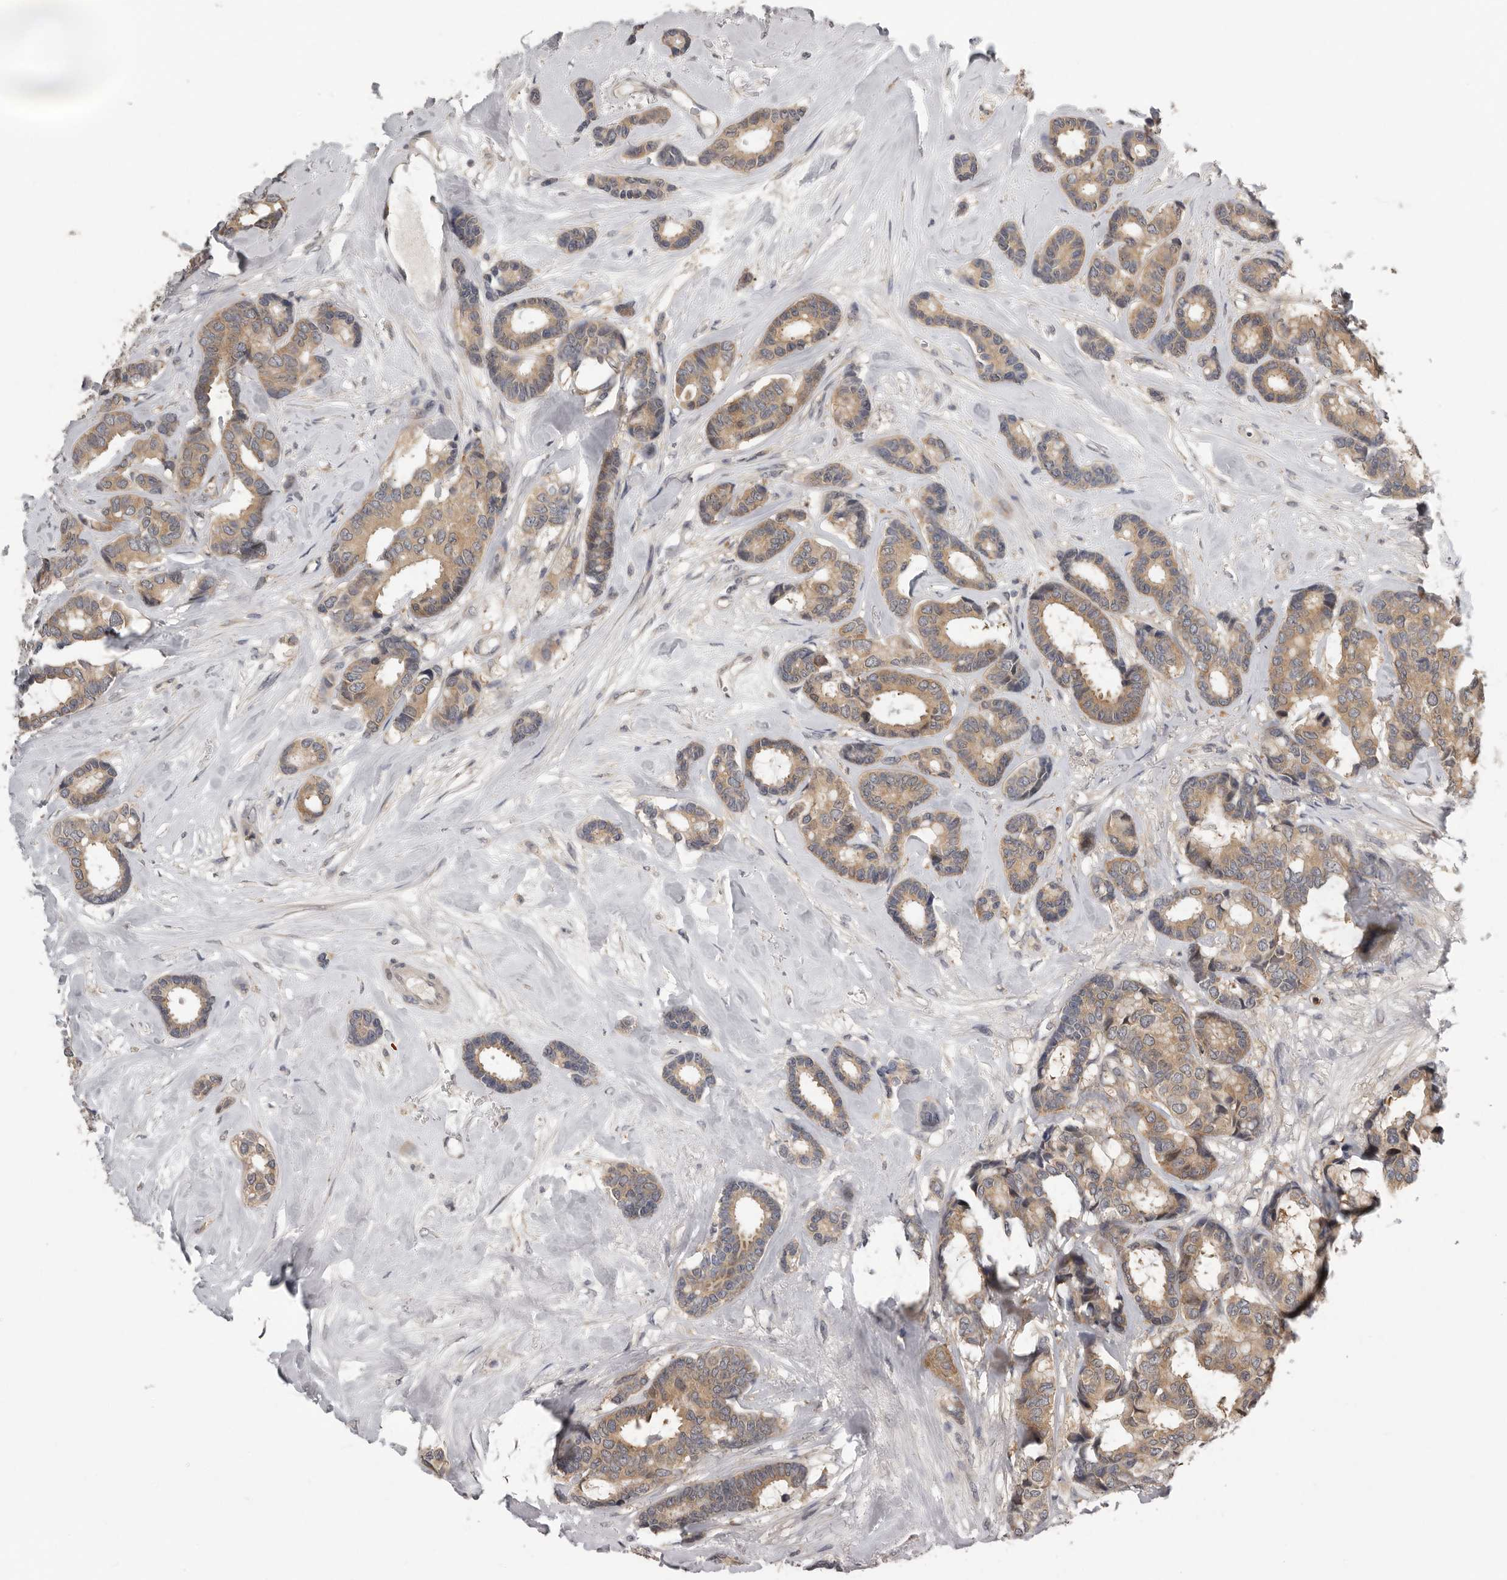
{"staining": {"intensity": "moderate", "quantity": ">75%", "location": "cytoplasmic/membranous"}, "tissue": "breast cancer", "cell_type": "Tumor cells", "image_type": "cancer", "snomed": [{"axis": "morphology", "description": "Duct carcinoma"}, {"axis": "topography", "description": "Breast"}], "caption": "A medium amount of moderate cytoplasmic/membranous staining is seen in about >75% of tumor cells in breast cancer (infiltrating ductal carcinoma) tissue.", "gene": "RALGPS2", "patient": {"sex": "female", "age": 87}}